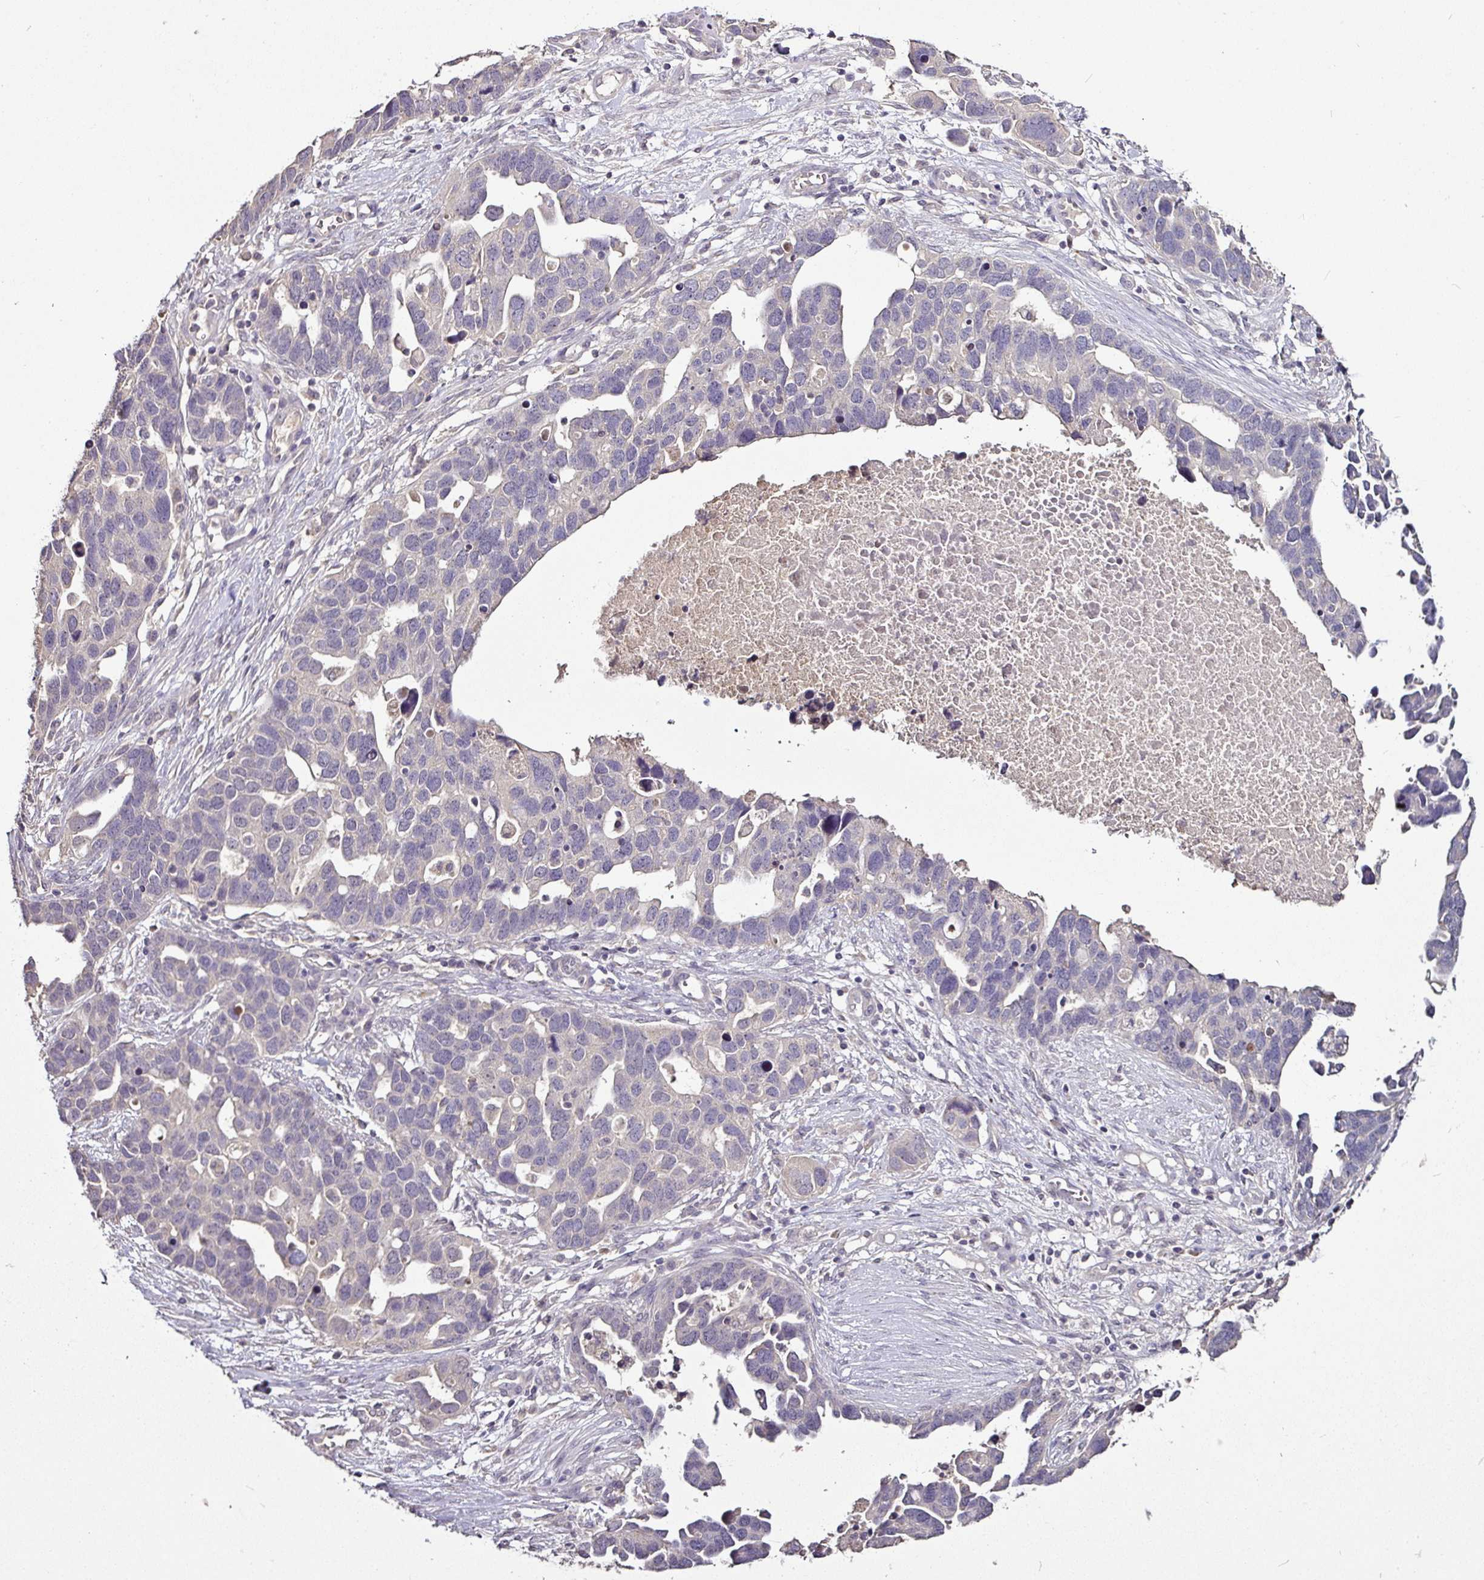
{"staining": {"intensity": "negative", "quantity": "none", "location": "none"}, "tissue": "ovarian cancer", "cell_type": "Tumor cells", "image_type": "cancer", "snomed": [{"axis": "morphology", "description": "Cystadenocarcinoma, serous, NOS"}, {"axis": "topography", "description": "Ovary"}], "caption": "The histopathology image displays no staining of tumor cells in ovarian cancer (serous cystadenocarcinoma).", "gene": "RPL38", "patient": {"sex": "female", "age": 54}}